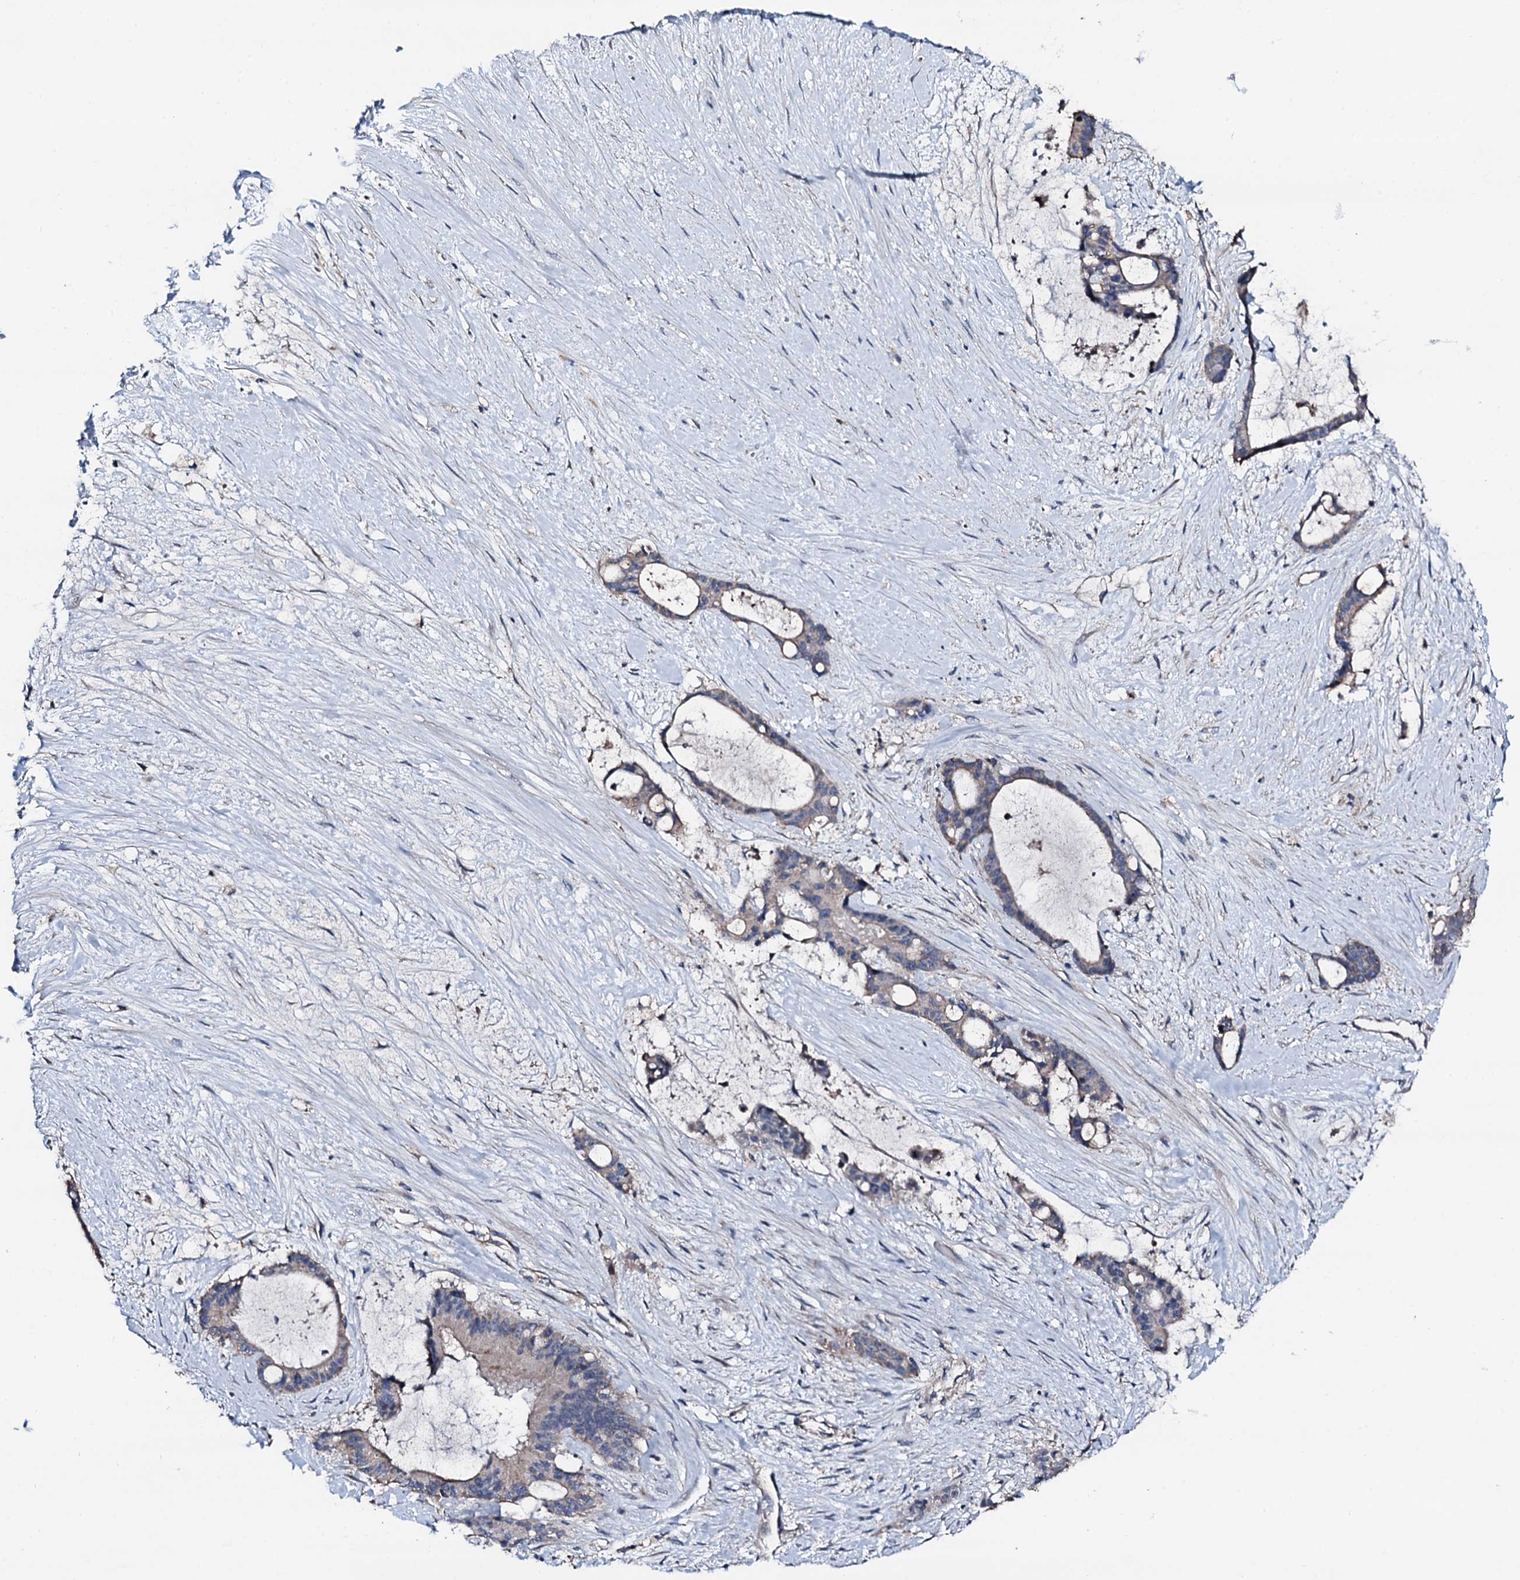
{"staining": {"intensity": "weak", "quantity": "<25%", "location": "cytoplasmic/membranous"}, "tissue": "liver cancer", "cell_type": "Tumor cells", "image_type": "cancer", "snomed": [{"axis": "morphology", "description": "Normal tissue, NOS"}, {"axis": "morphology", "description": "Cholangiocarcinoma"}, {"axis": "topography", "description": "Liver"}, {"axis": "topography", "description": "Peripheral nerve tissue"}], "caption": "Histopathology image shows no protein positivity in tumor cells of liver cholangiocarcinoma tissue. The staining is performed using DAB (3,3'-diaminobenzidine) brown chromogen with nuclei counter-stained in using hematoxylin.", "gene": "TRAFD1", "patient": {"sex": "female", "age": 73}}